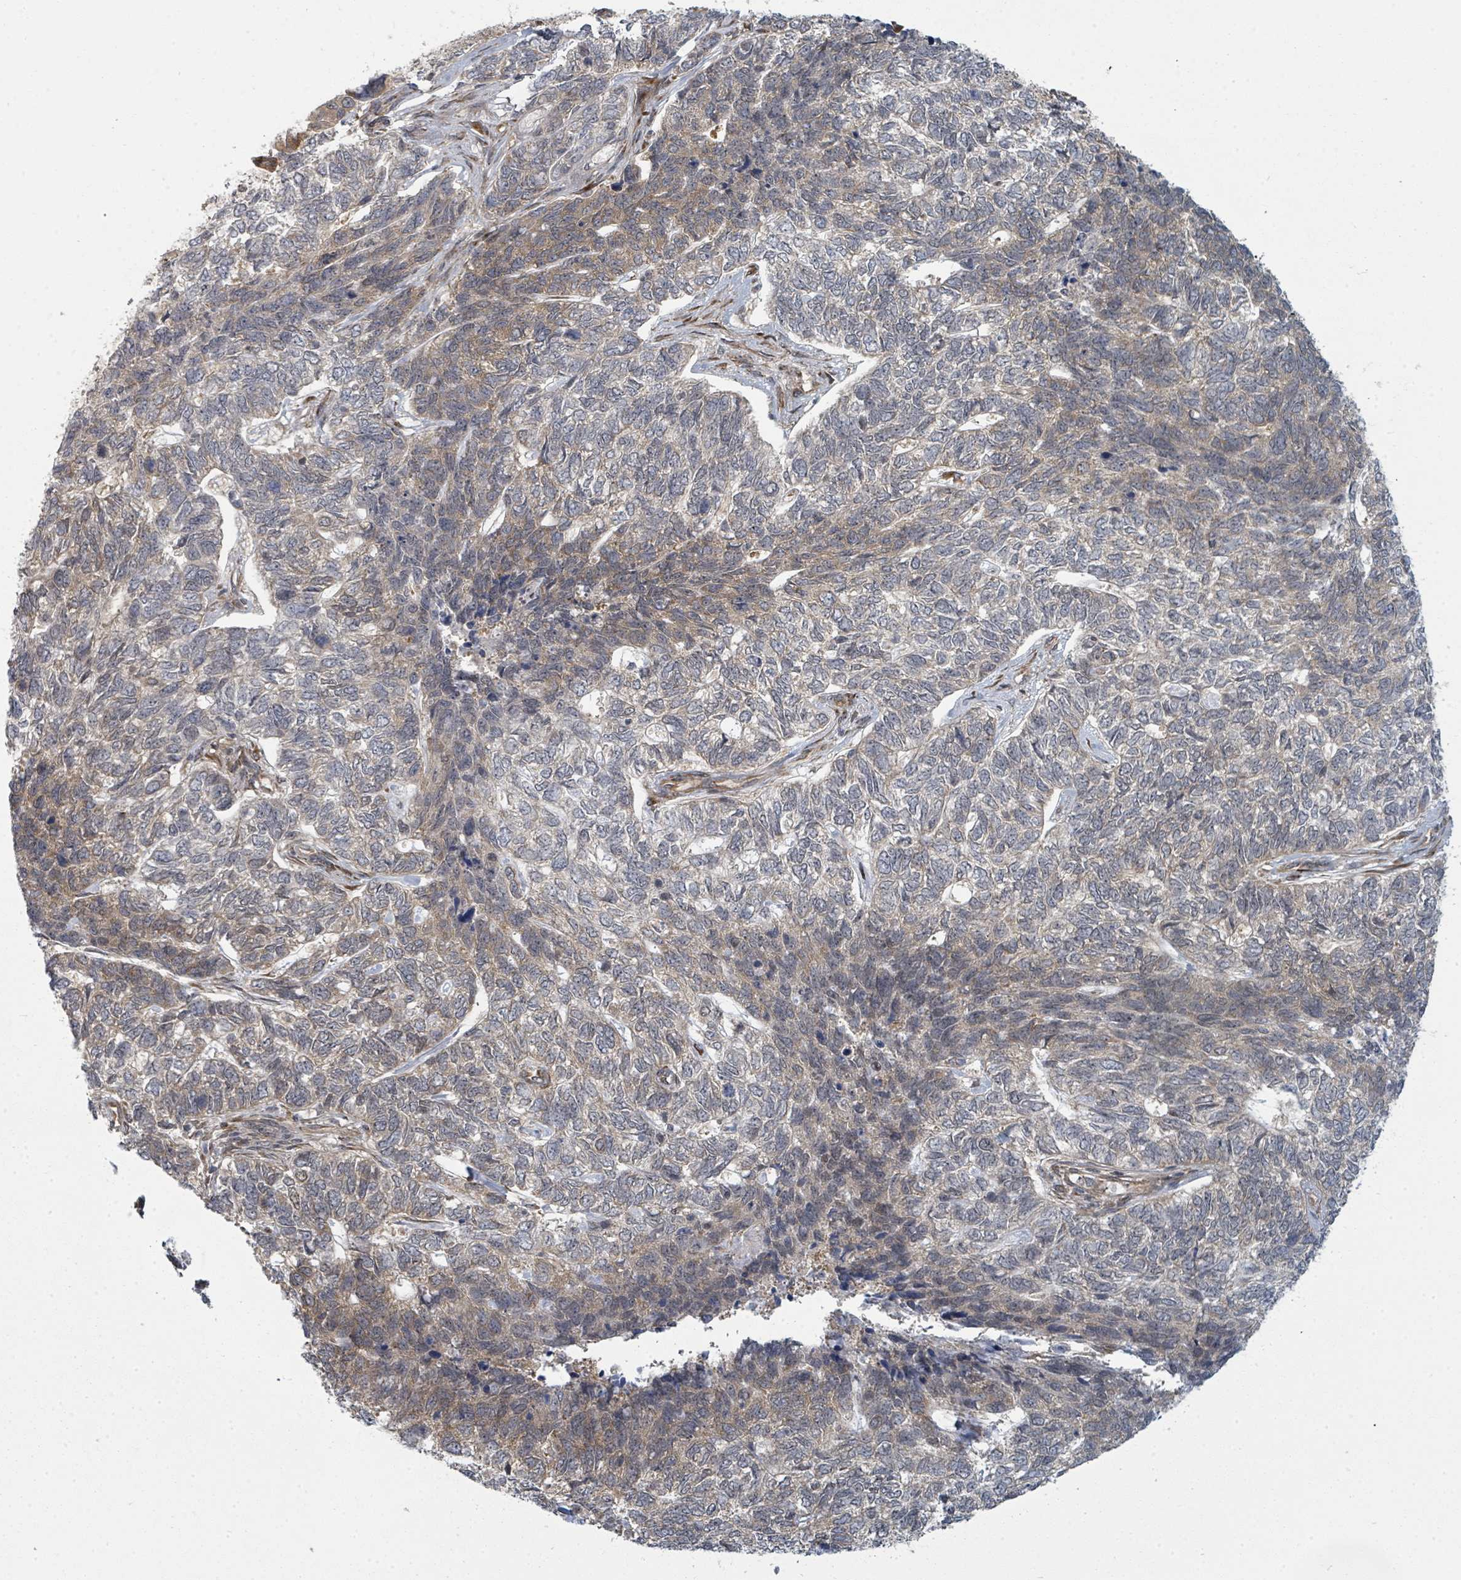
{"staining": {"intensity": "weak", "quantity": "<25%", "location": "cytoplasmic/membranous"}, "tissue": "skin cancer", "cell_type": "Tumor cells", "image_type": "cancer", "snomed": [{"axis": "morphology", "description": "Basal cell carcinoma"}, {"axis": "topography", "description": "Skin"}], "caption": "DAB (3,3'-diaminobenzidine) immunohistochemical staining of human skin cancer displays no significant expression in tumor cells.", "gene": "PSMG2", "patient": {"sex": "female", "age": 65}}